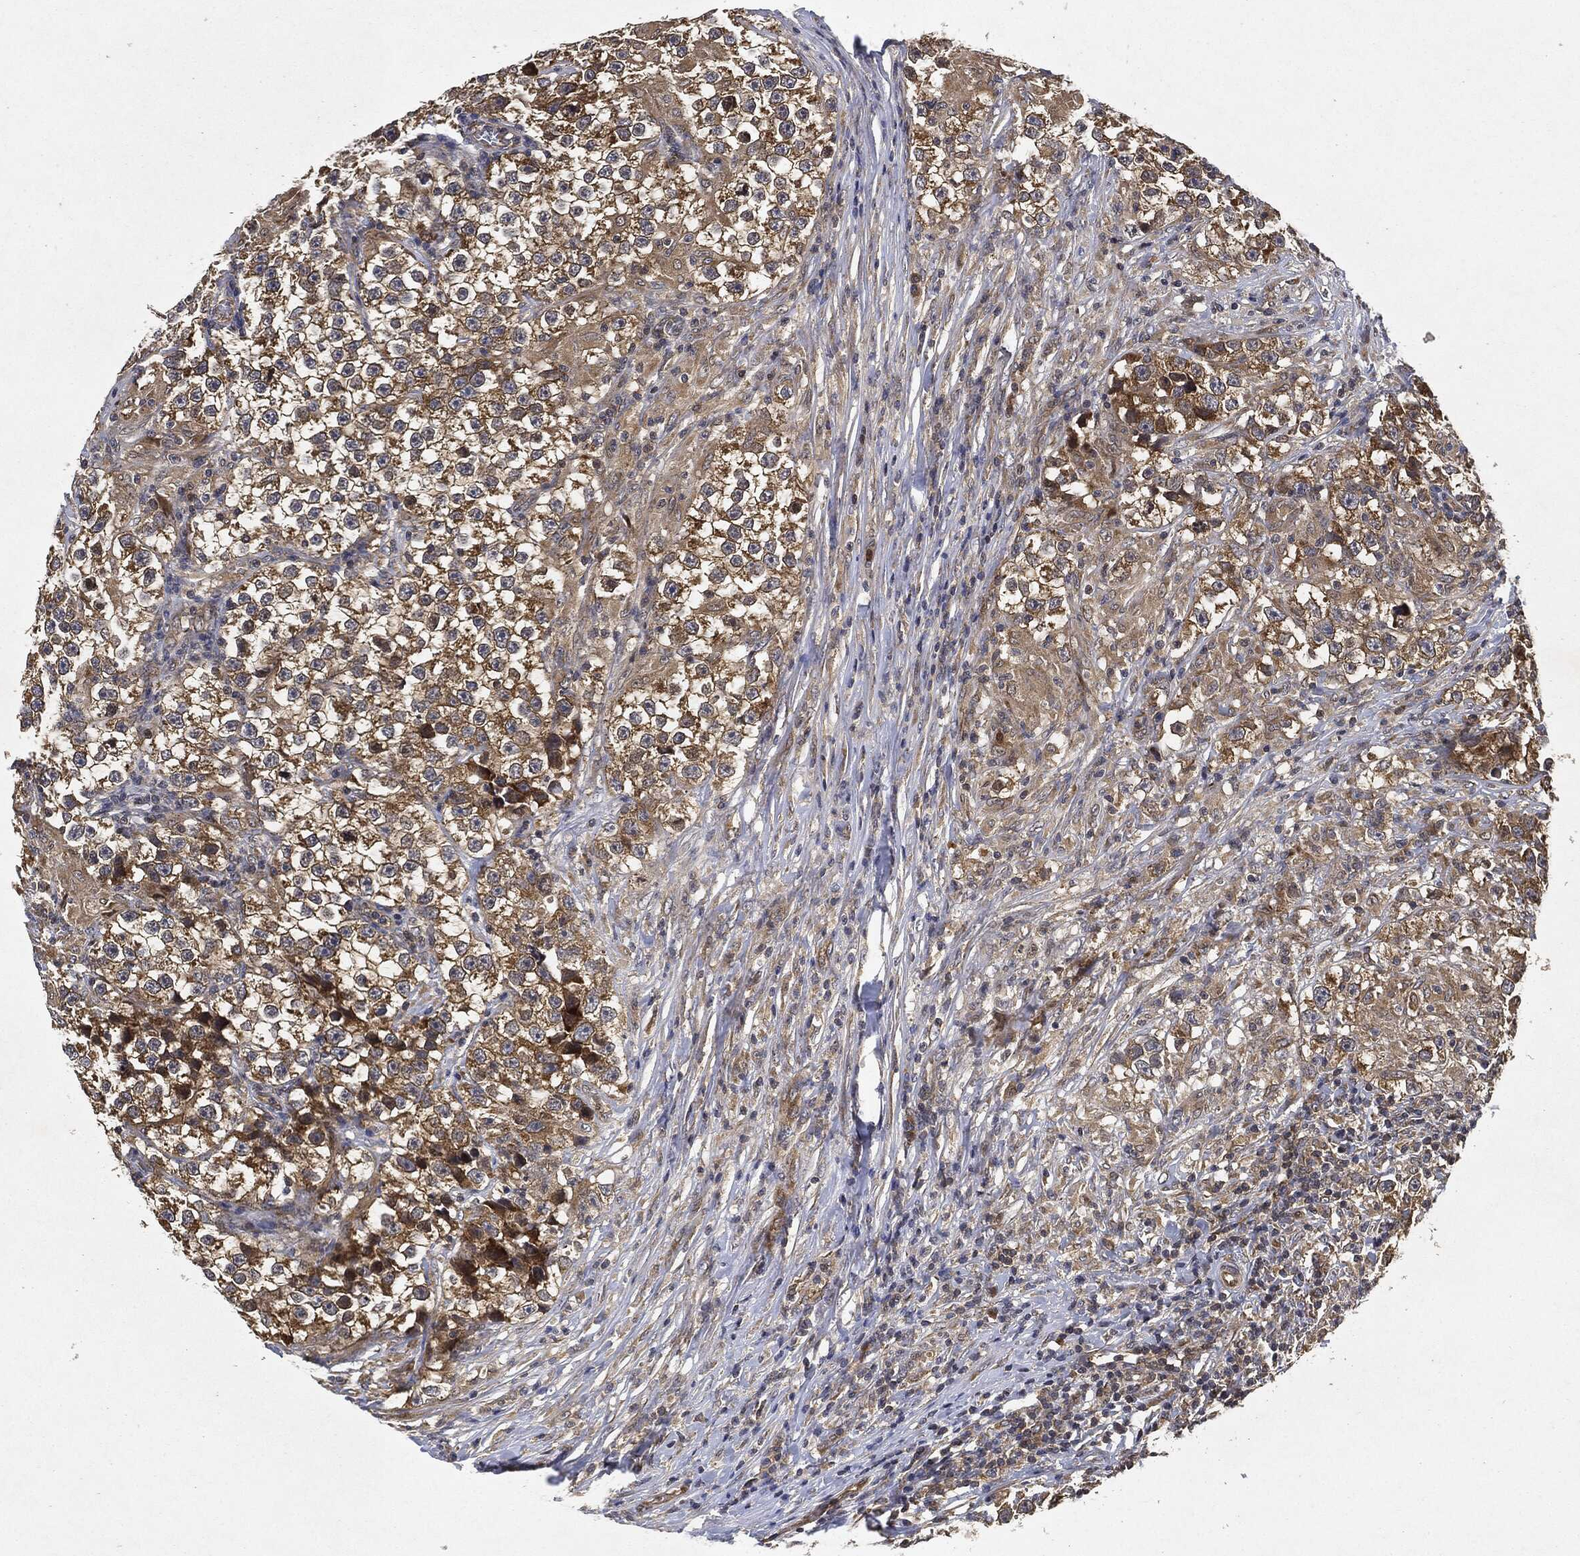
{"staining": {"intensity": "moderate", "quantity": "25%-75%", "location": "cytoplasmic/membranous"}, "tissue": "testis cancer", "cell_type": "Tumor cells", "image_type": "cancer", "snomed": [{"axis": "morphology", "description": "Seminoma, NOS"}, {"axis": "topography", "description": "Testis"}], "caption": "Brown immunohistochemical staining in human seminoma (testis) reveals moderate cytoplasmic/membranous positivity in approximately 25%-75% of tumor cells.", "gene": "MLST8", "patient": {"sex": "male", "age": 46}}